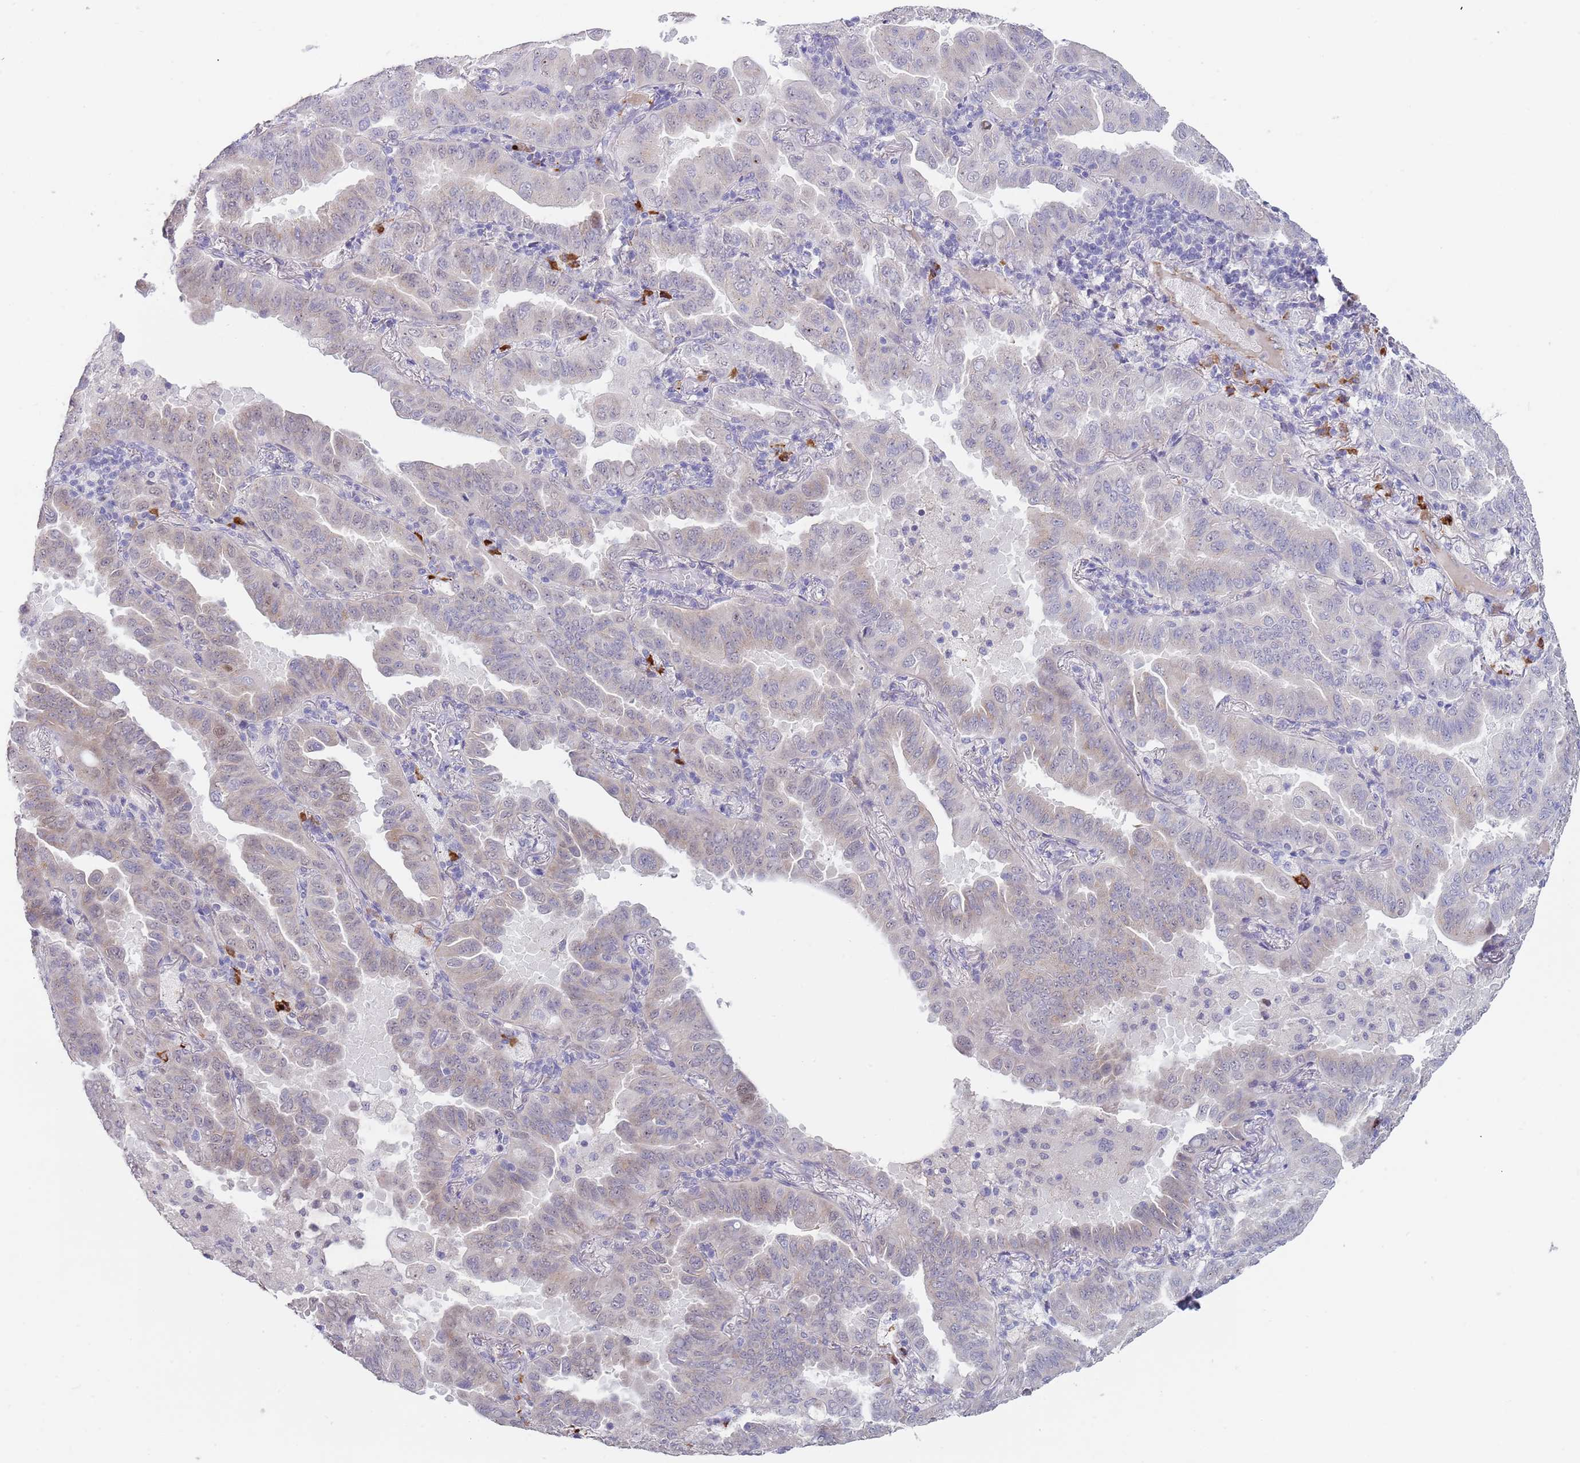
{"staining": {"intensity": "weak", "quantity": "<25%", "location": "cytoplasmic/membranous"}, "tissue": "lung cancer", "cell_type": "Tumor cells", "image_type": "cancer", "snomed": [{"axis": "morphology", "description": "Adenocarcinoma, NOS"}, {"axis": "topography", "description": "Lung"}], "caption": "This is an IHC micrograph of lung cancer. There is no staining in tumor cells.", "gene": "TNRC6C", "patient": {"sex": "male", "age": 64}}